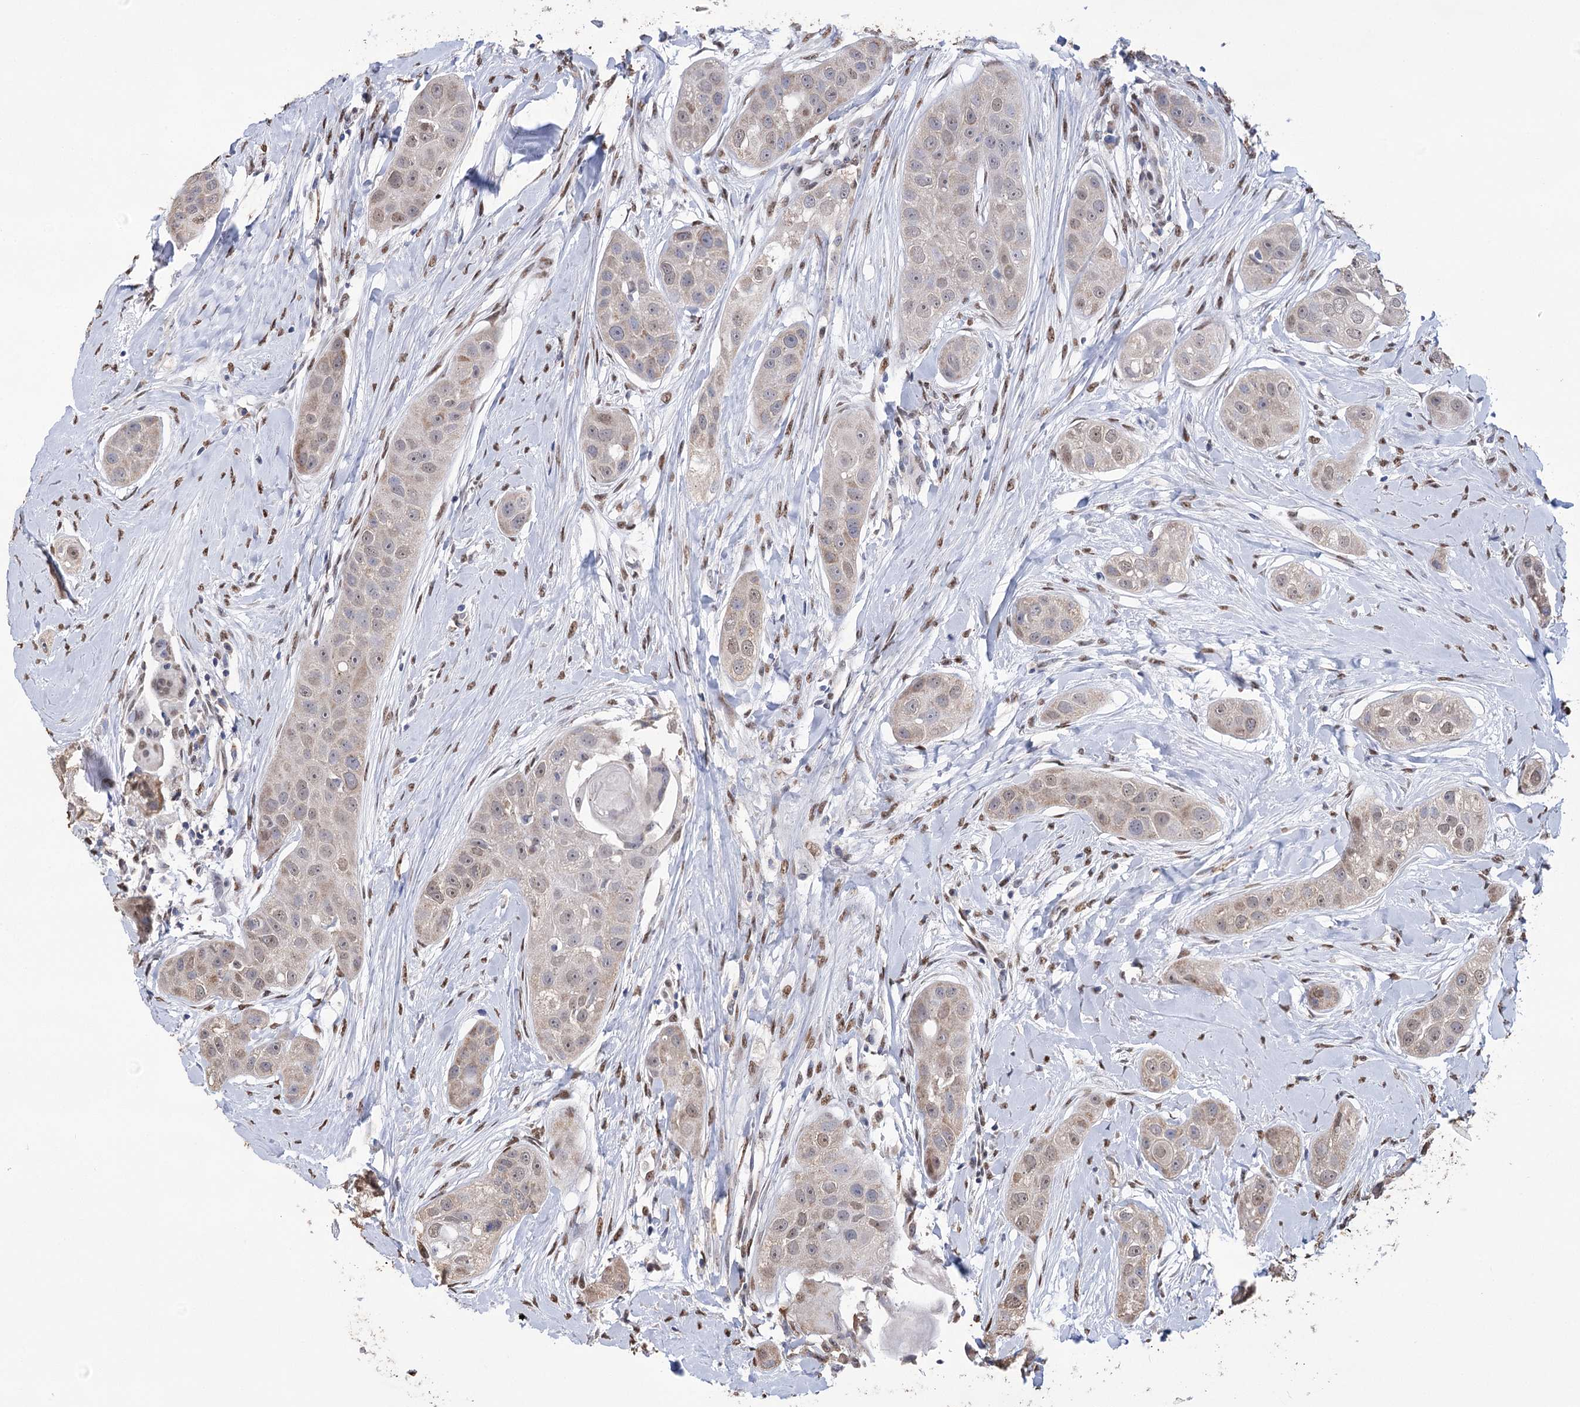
{"staining": {"intensity": "weak", "quantity": "25%-75%", "location": "cytoplasmic/membranous,nuclear"}, "tissue": "head and neck cancer", "cell_type": "Tumor cells", "image_type": "cancer", "snomed": [{"axis": "morphology", "description": "Normal tissue, NOS"}, {"axis": "morphology", "description": "Squamous cell carcinoma, NOS"}, {"axis": "topography", "description": "Skeletal muscle"}, {"axis": "topography", "description": "Head-Neck"}], "caption": "Protein staining of head and neck cancer tissue reveals weak cytoplasmic/membranous and nuclear expression in approximately 25%-75% of tumor cells. (brown staining indicates protein expression, while blue staining denotes nuclei).", "gene": "NFU1", "patient": {"sex": "male", "age": 51}}